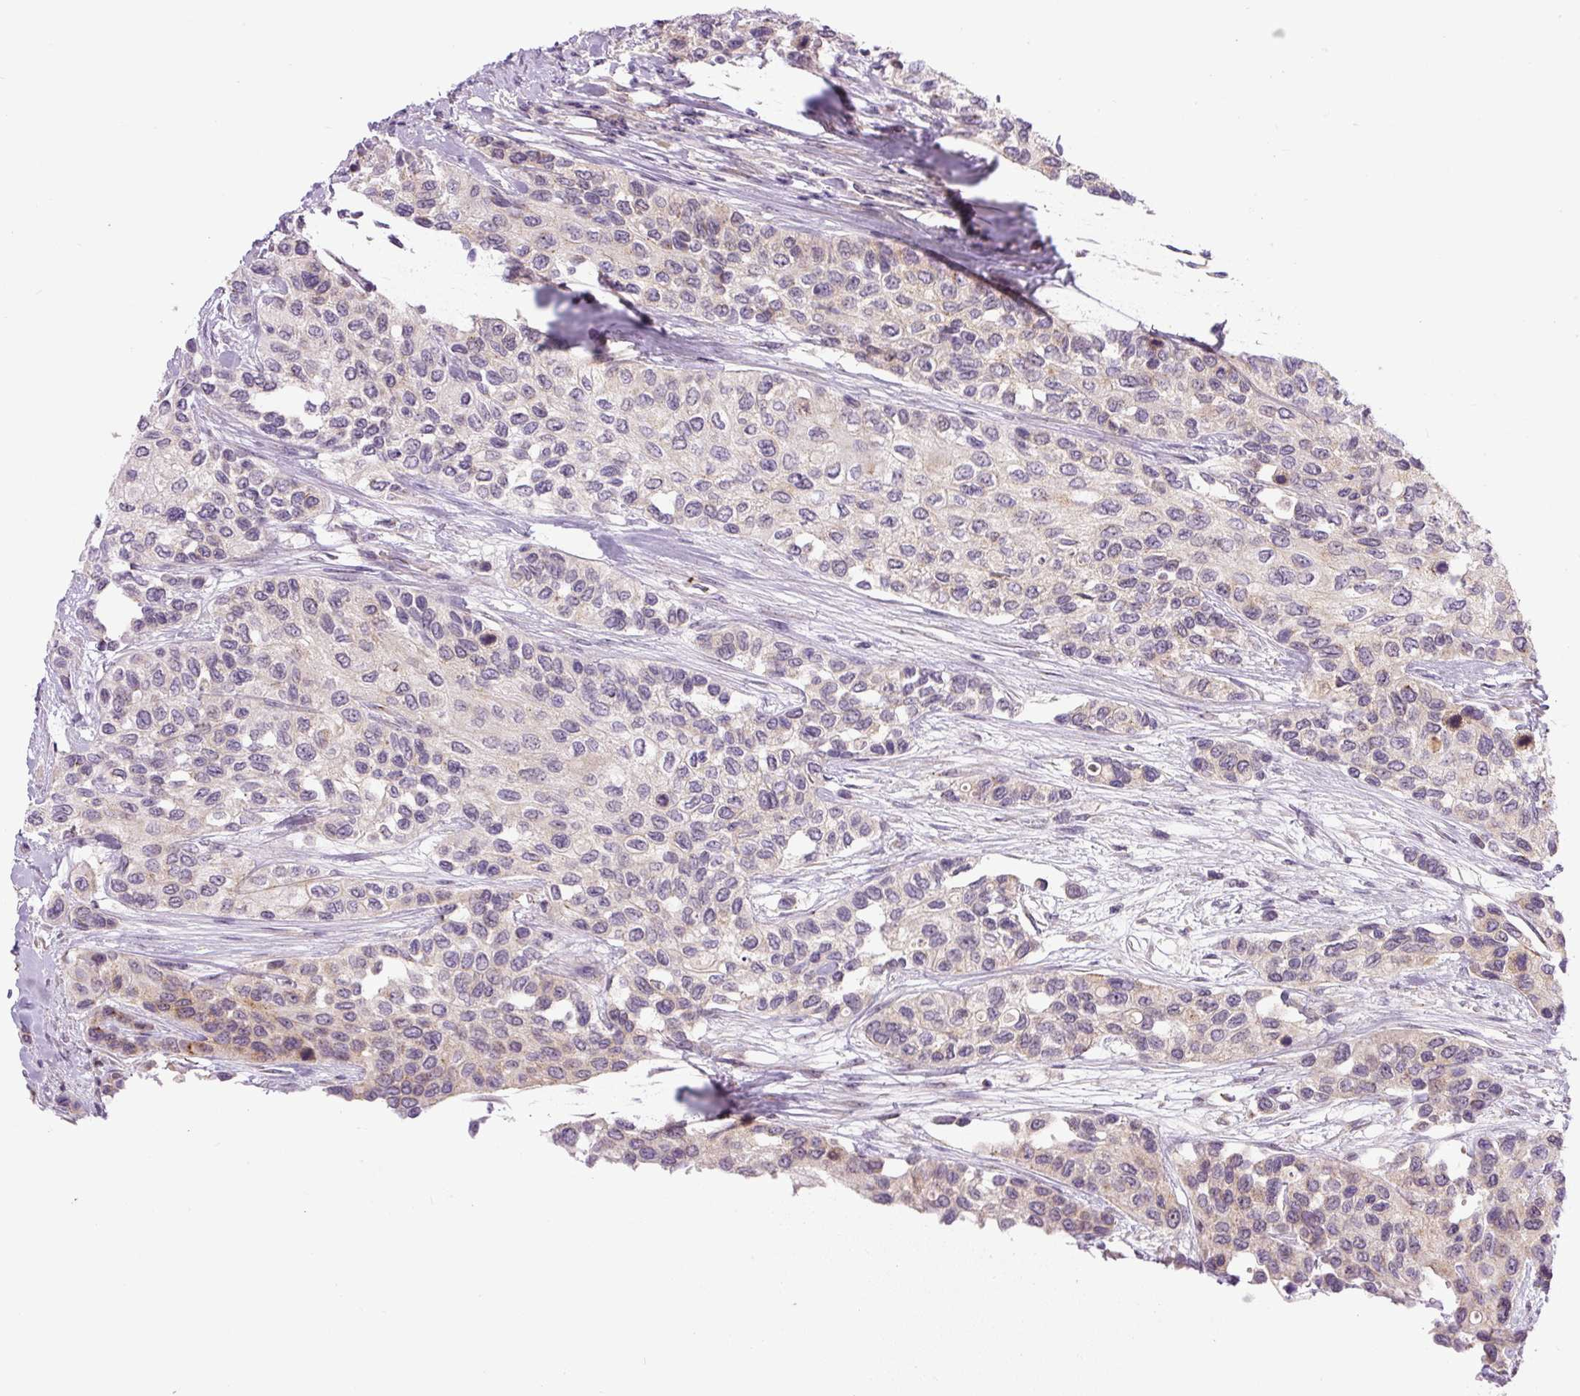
{"staining": {"intensity": "weak", "quantity": "<25%", "location": "cytoplasmic/membranous"}, "tissue": "urothelial cancer", "cell_type": "Tumor cells", "image_type": "cancer", "snomed": [{"axis": "morphology", "description": "Normal tissue, NOS"}, {"axis": "morphology", "description": "Urothelial carcinoma, High grade"}, {"axis": "topography", "description": "Vascular tissue"}, {"axis": "topography", "description": "Urinary bladder"}], "caption": "Tumor cells are negative for protein expression in human high-grade urothelial carcinoma. Nuclei are stained in blue.", "gene": "PCM1", "patient": {"sex": "female", "age": 56}}